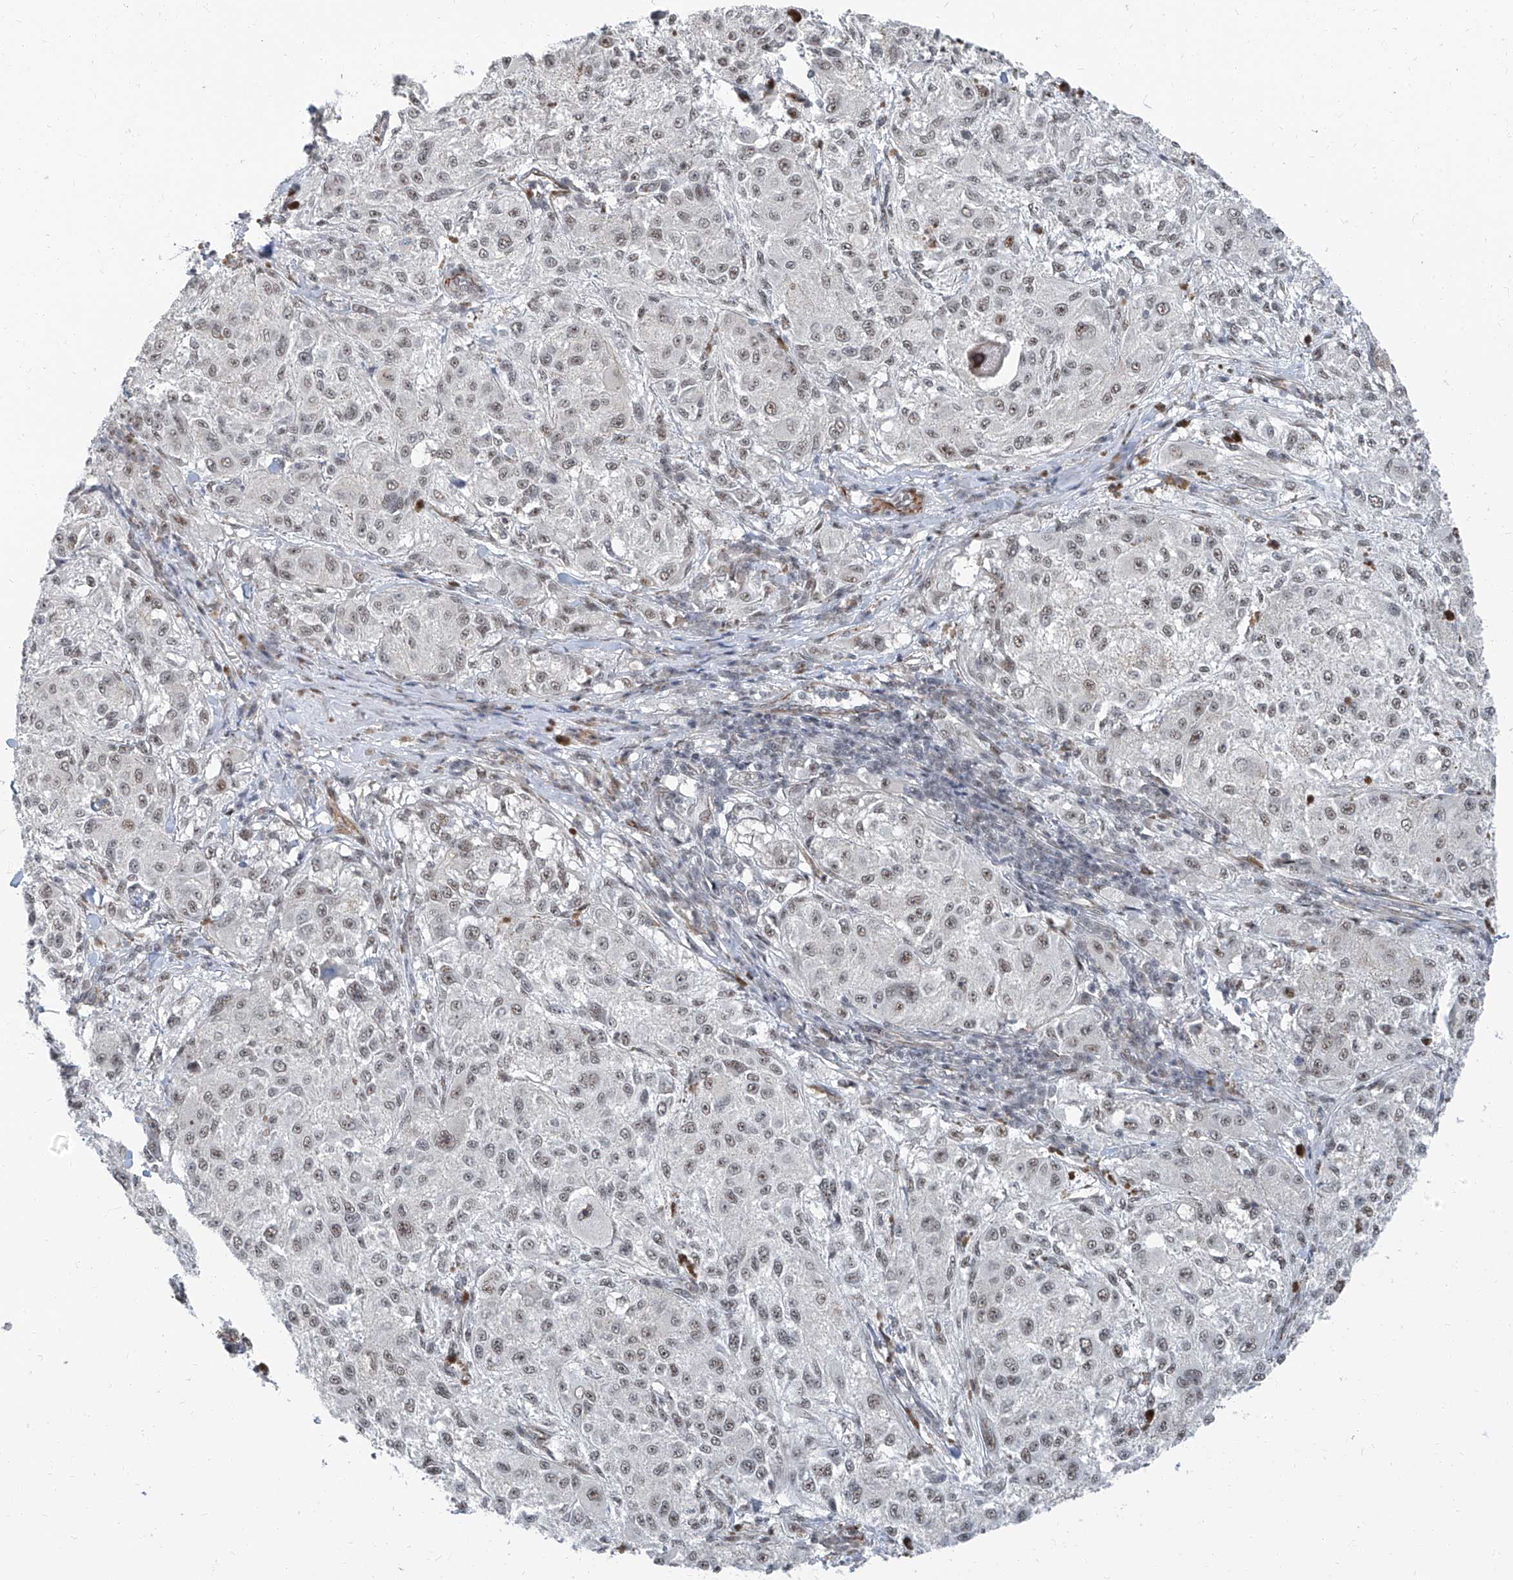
{"staining": {"intensity": "weak", "quantity": "25%-75%", "location": "nuclear"}, "tissue": "melanoma", "cell_type": "Tumor cells", "image_type": "cancer", "snomed": [{"axis": "morphology", "description": "Necrosis, NOS"}, {"axis": "morphology", "description": "Malignant melanoma, NOS"}, {"axis": "topography", "description": "Skin"}], "caption": "Tumor cells display weak nuclear positivity in approximately 25%-75% of cells in melanoma.", "gene": "TXLNB", "patient": {"sex": "female", "age": 87}}